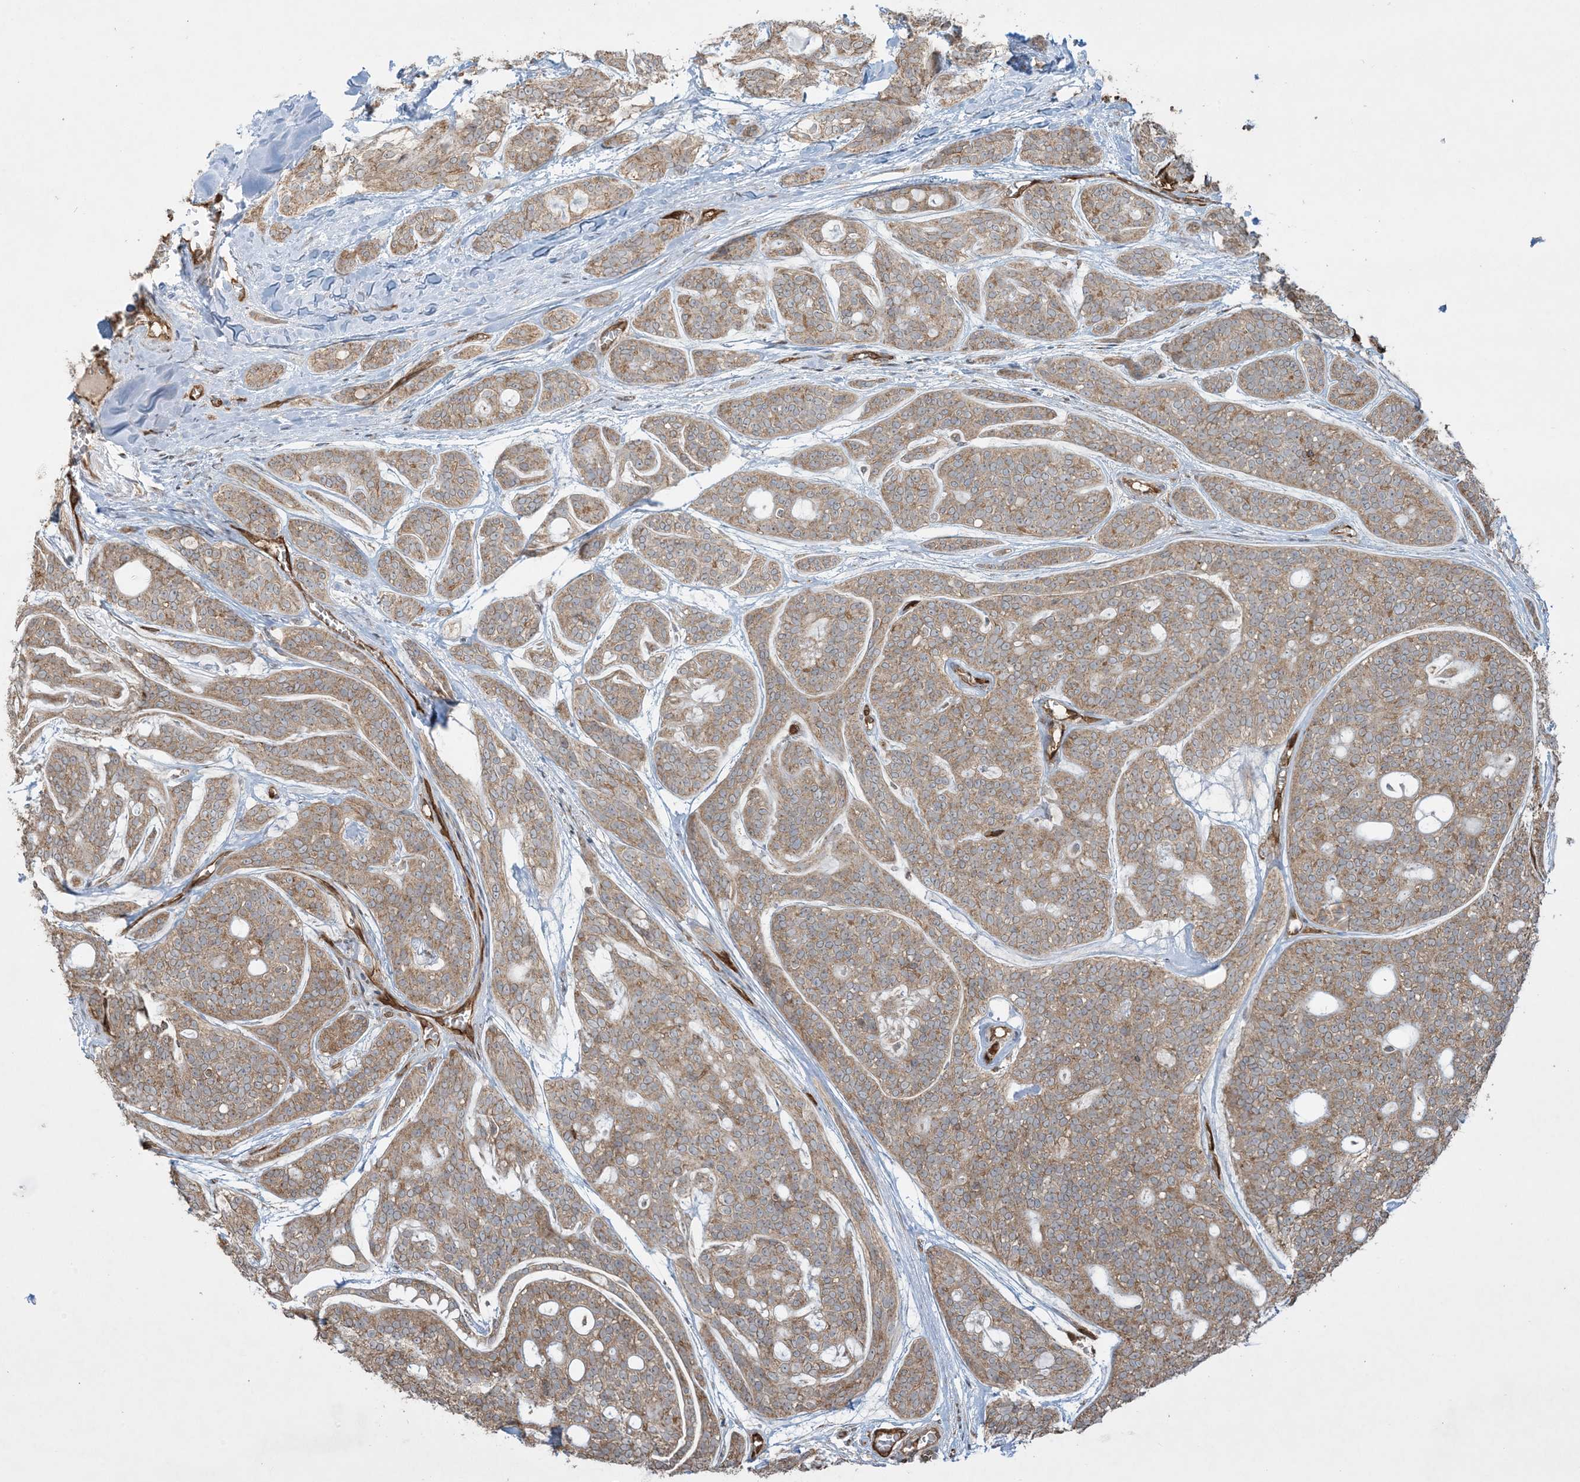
{"staining": {"intensity": "moderate", "quantity": ">75%", "location": "cytoplasmic/membranous"}, "tissue": "head and neck cancer", "cell_type": "Tumor cells", "image_type": "cancer", "snomed": [{"axis": "morphology", "description": "Adenocarcinoma, NOS"}, {"axis": "topography", "description": "Head-Neck"}], "caption": "Moderate cytoplasmic/membranous staining for a protein is present in about >75% of tumor cells of head and neck cancer using IHC.", "gene": "PPM1F", "patient": {"sex": "male", "age": 66}}